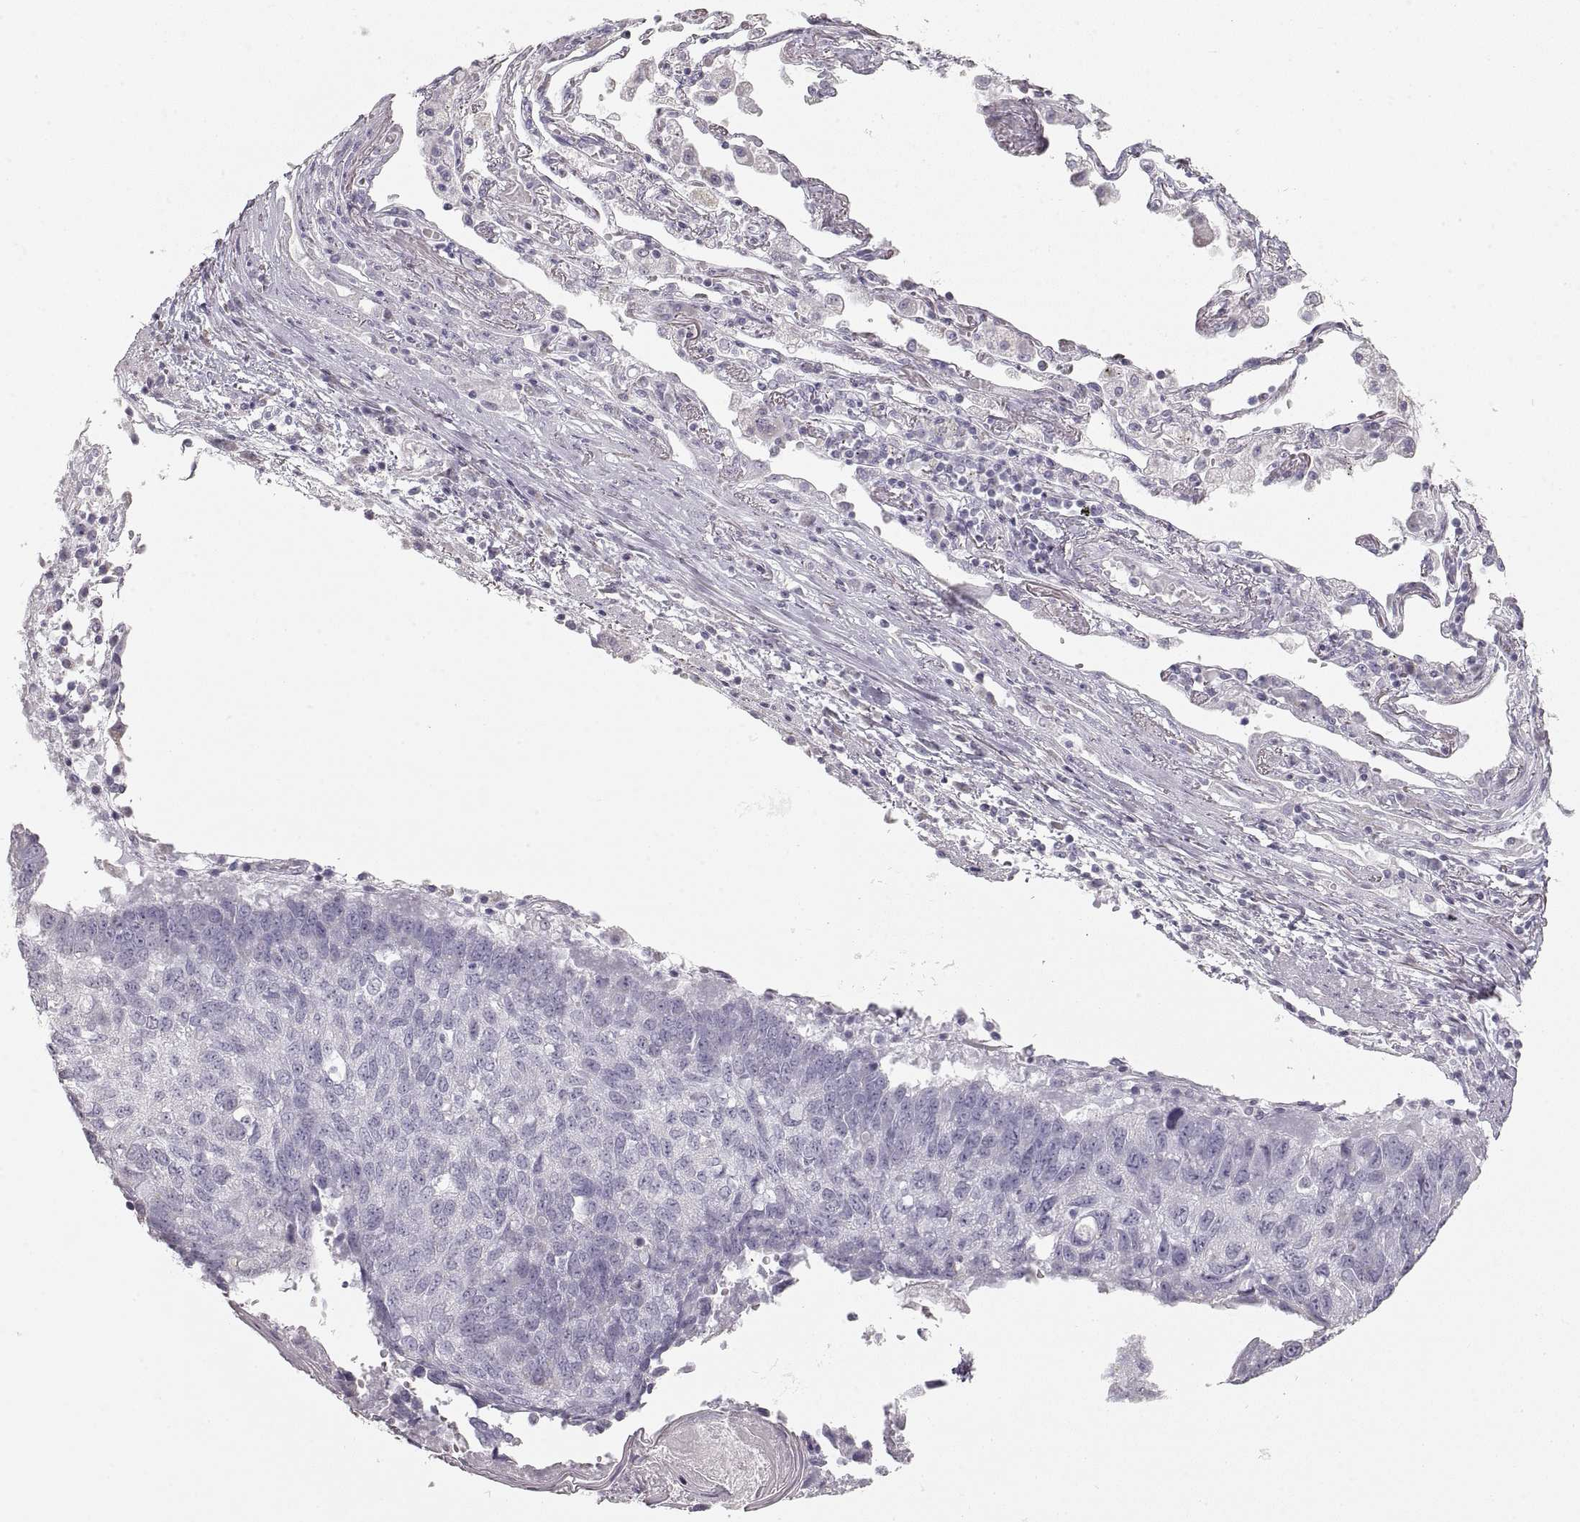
{"staining": {"intensity": "negative", "quantity": "none", "location": "none"}, "tissue": "lung cancer", "cell_type": "Tumor cells", "image_type": "cancer", "snomed": [{"axis": "morphology", "description": "Squamous cell carcinoma, NOS"}, {"axis": "topography", "description": "Lung"}], "caption": "An image of human lung squamous cell carcinoma is negative for staining in tumor cells.", "gene": "ZP3", "patient": {"sex": "male", "age": 73}}